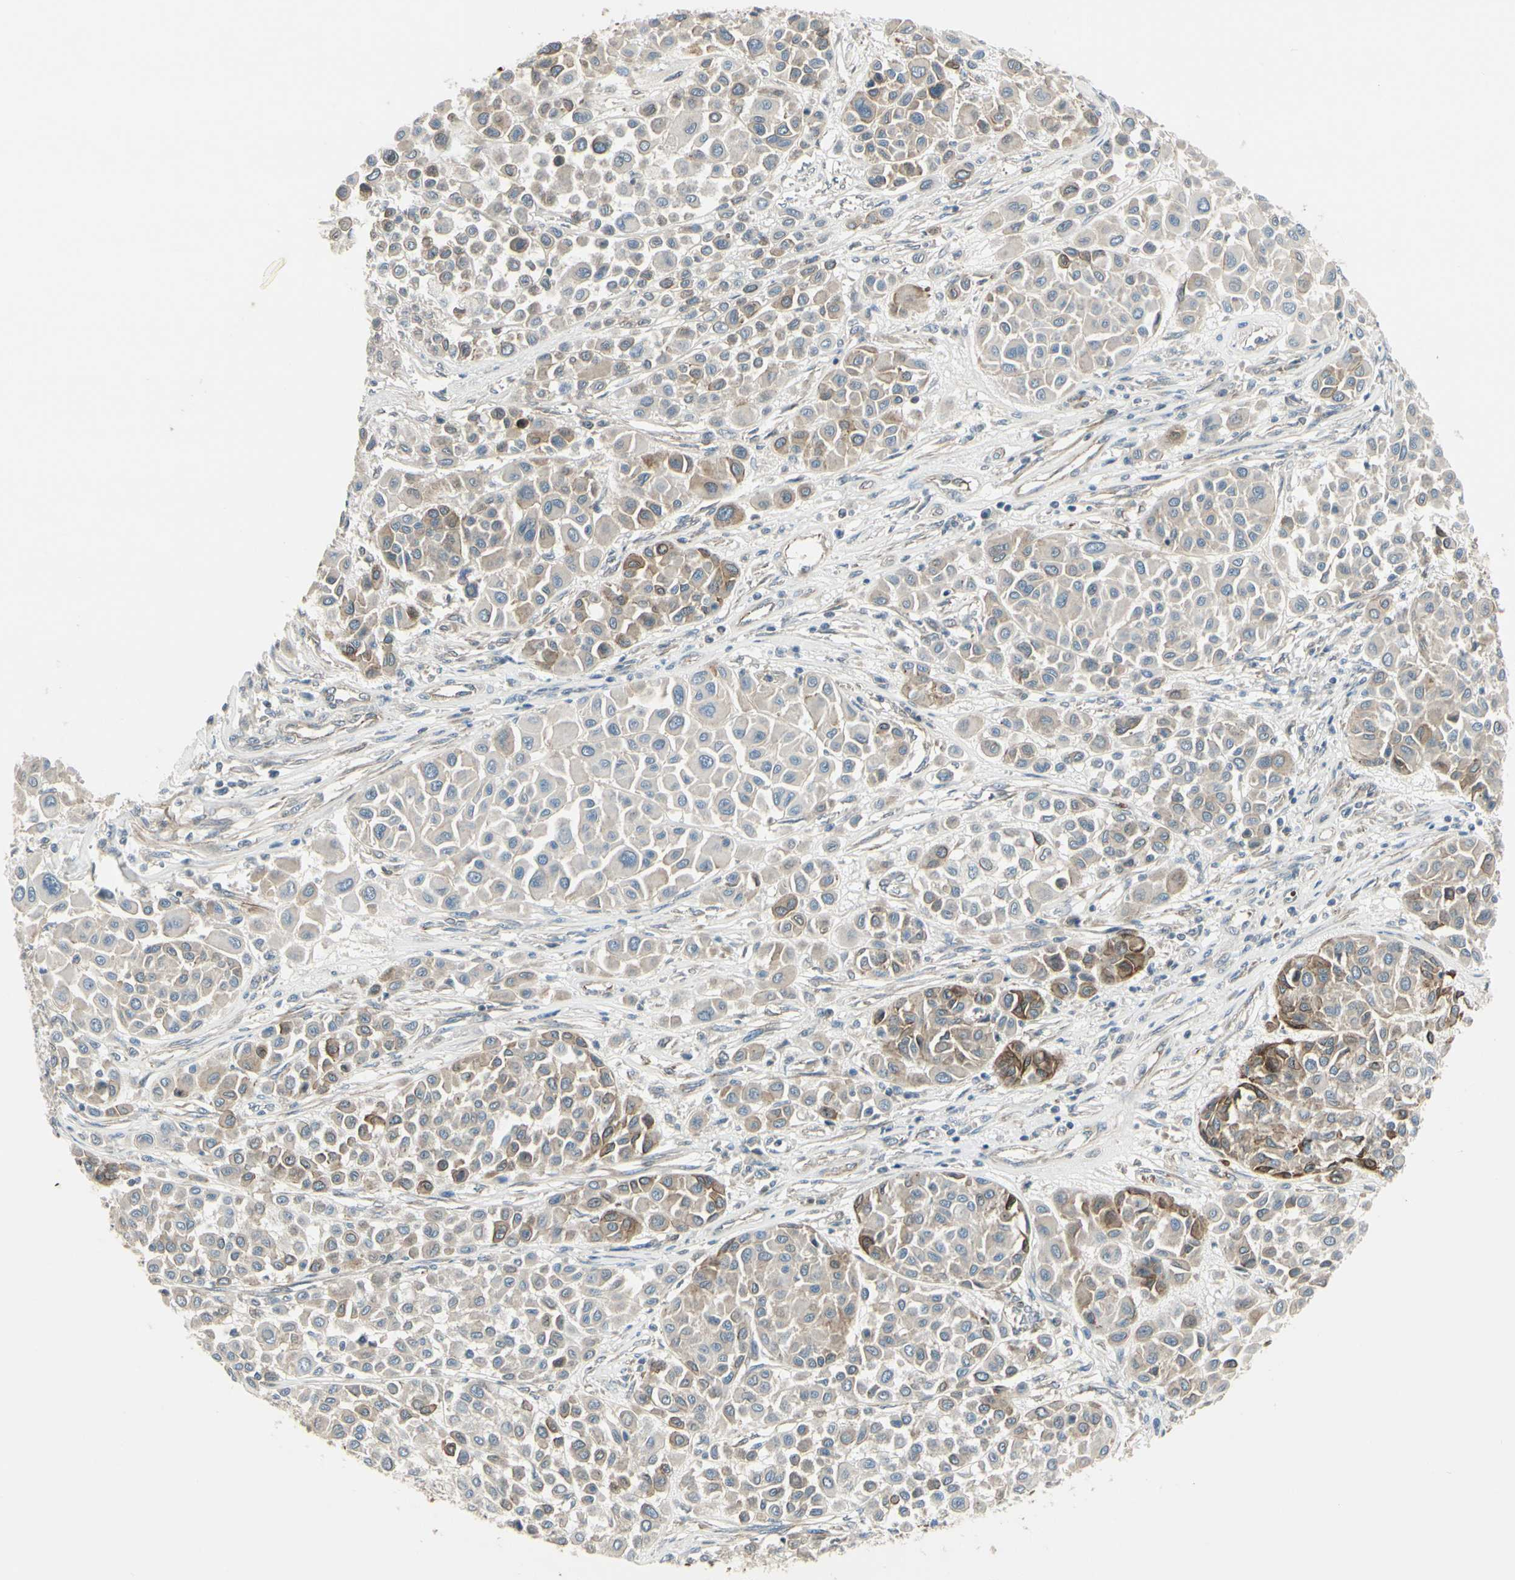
{"staining": {"intensity": "moderate", "quantity": "<25%", "location": "cytoplasmic/membranous"}, "tissue": "melanoma", "cell_type": "Tumor cells", "image_type": "cancer", "snomed": [{"axis": "morphology", "description": "Malignant melanoma, Metastatic site"}, {"axis": "topography", "description": "Soft tissue"}], "caption": "Malignant melanoma (metastatic site) stained with a brown dye shows moderate cytoplasmic/membranous positive expression in about <25% of tumor cells.", "gene": "PPP3CB", "patient": {"sex": "male", "age": 41}}